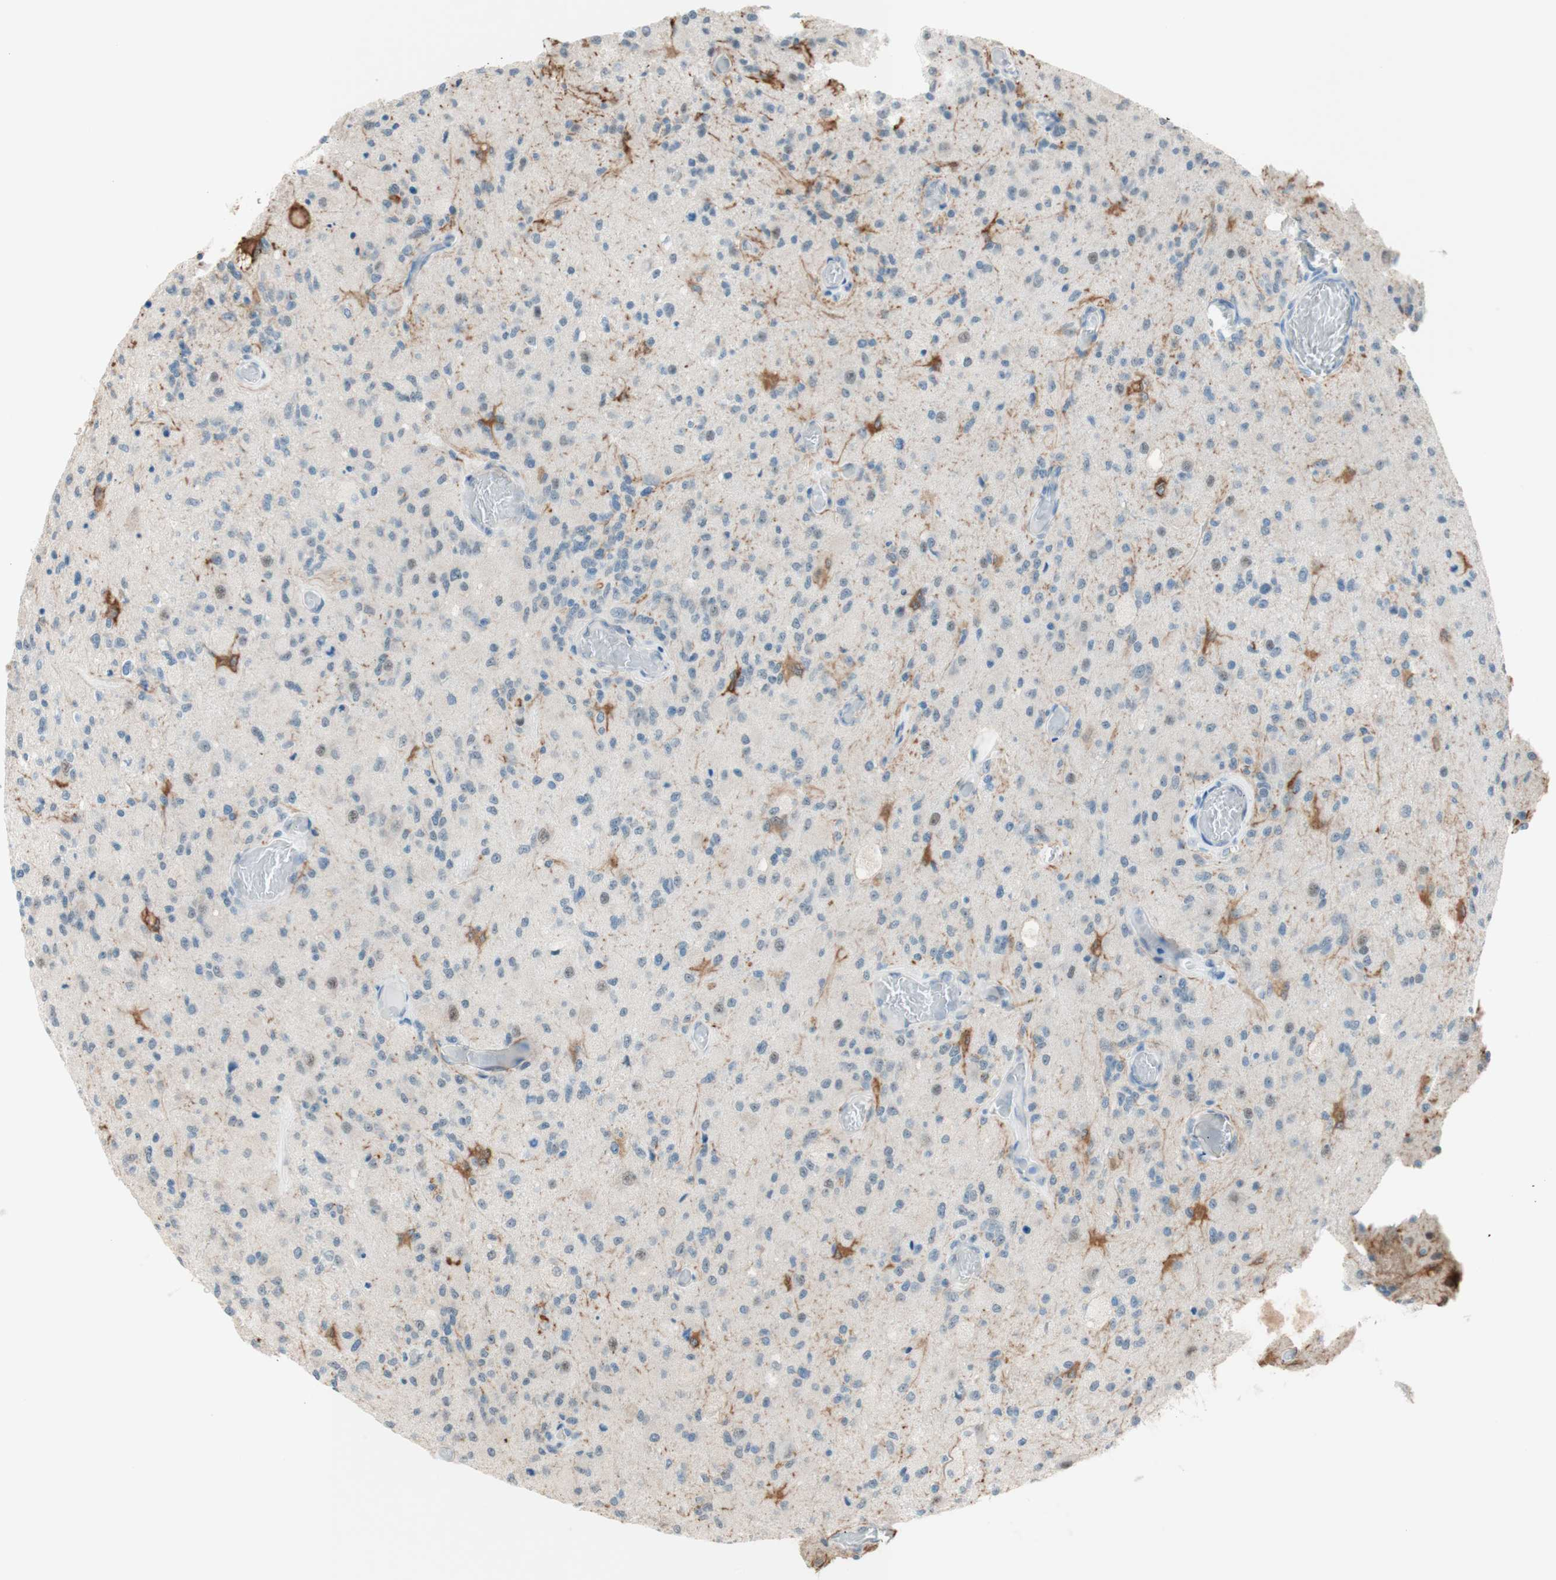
{"staining": {"intensity": "negative", "quantity": "none", "location": "none"}, "tissue": "glioma", "cell_type": "Tumor cells", "image_type": "cancer", "snomed": [{"axis": "morphology", "description": "Normal tissue, NOS"}, {"axis": "morphology", "description": "Glioma, malignant, High grade"}, {"axis": "topography", "description": "Cerebral cortex"}], "caption": "This histopathology image is of high-grade glioma (malignant) stained with IHC to label a protein in brown with the nuclei are counter-stained blue. There is no positivity in tumor cells.", "gene": "JPH1", "patient": {"sex": "male", "age": 77}}